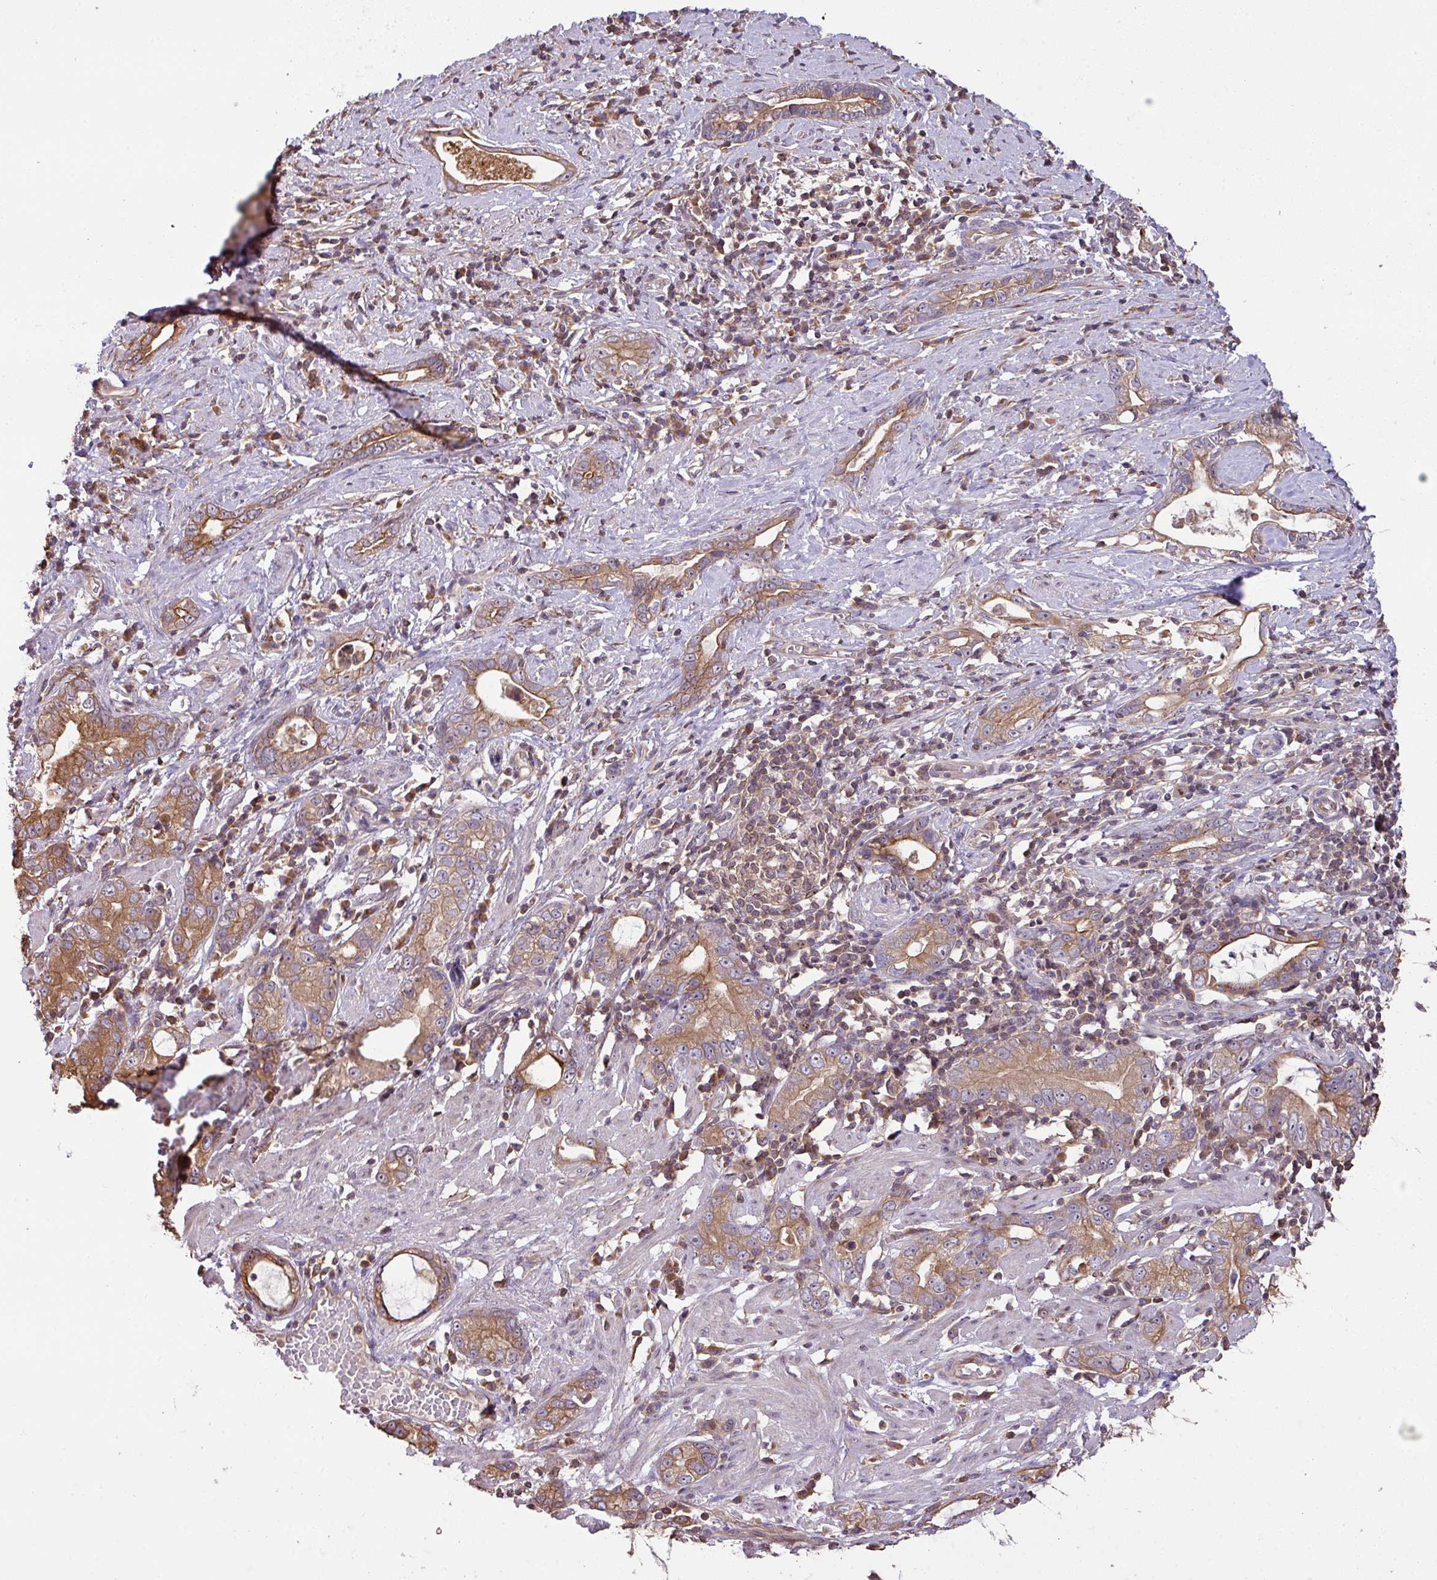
{"staining": {"intensity": "moderate", "quantity": ">75%", "location": "cytoplasmic/membranous,nuclear"}, "tissue": "stomach cancer", "cell_type": "Tumor cells", "image_type": "cancer", "snomed": [{"axis": "morphology", "description": "Adenocarcinoma, NOS"}, {"axis": "topography", "description": "Stomach"}], "caption": "This image exhibits immunohistochemistry (IHC) staining of adenocarcinoma (stomach), with medium moderate cytoplasmic/membranous and nuclear staining in about >75% of tumor cells.", "gene": "VENTX", "patient": {"sex": "male", "age": 55}}